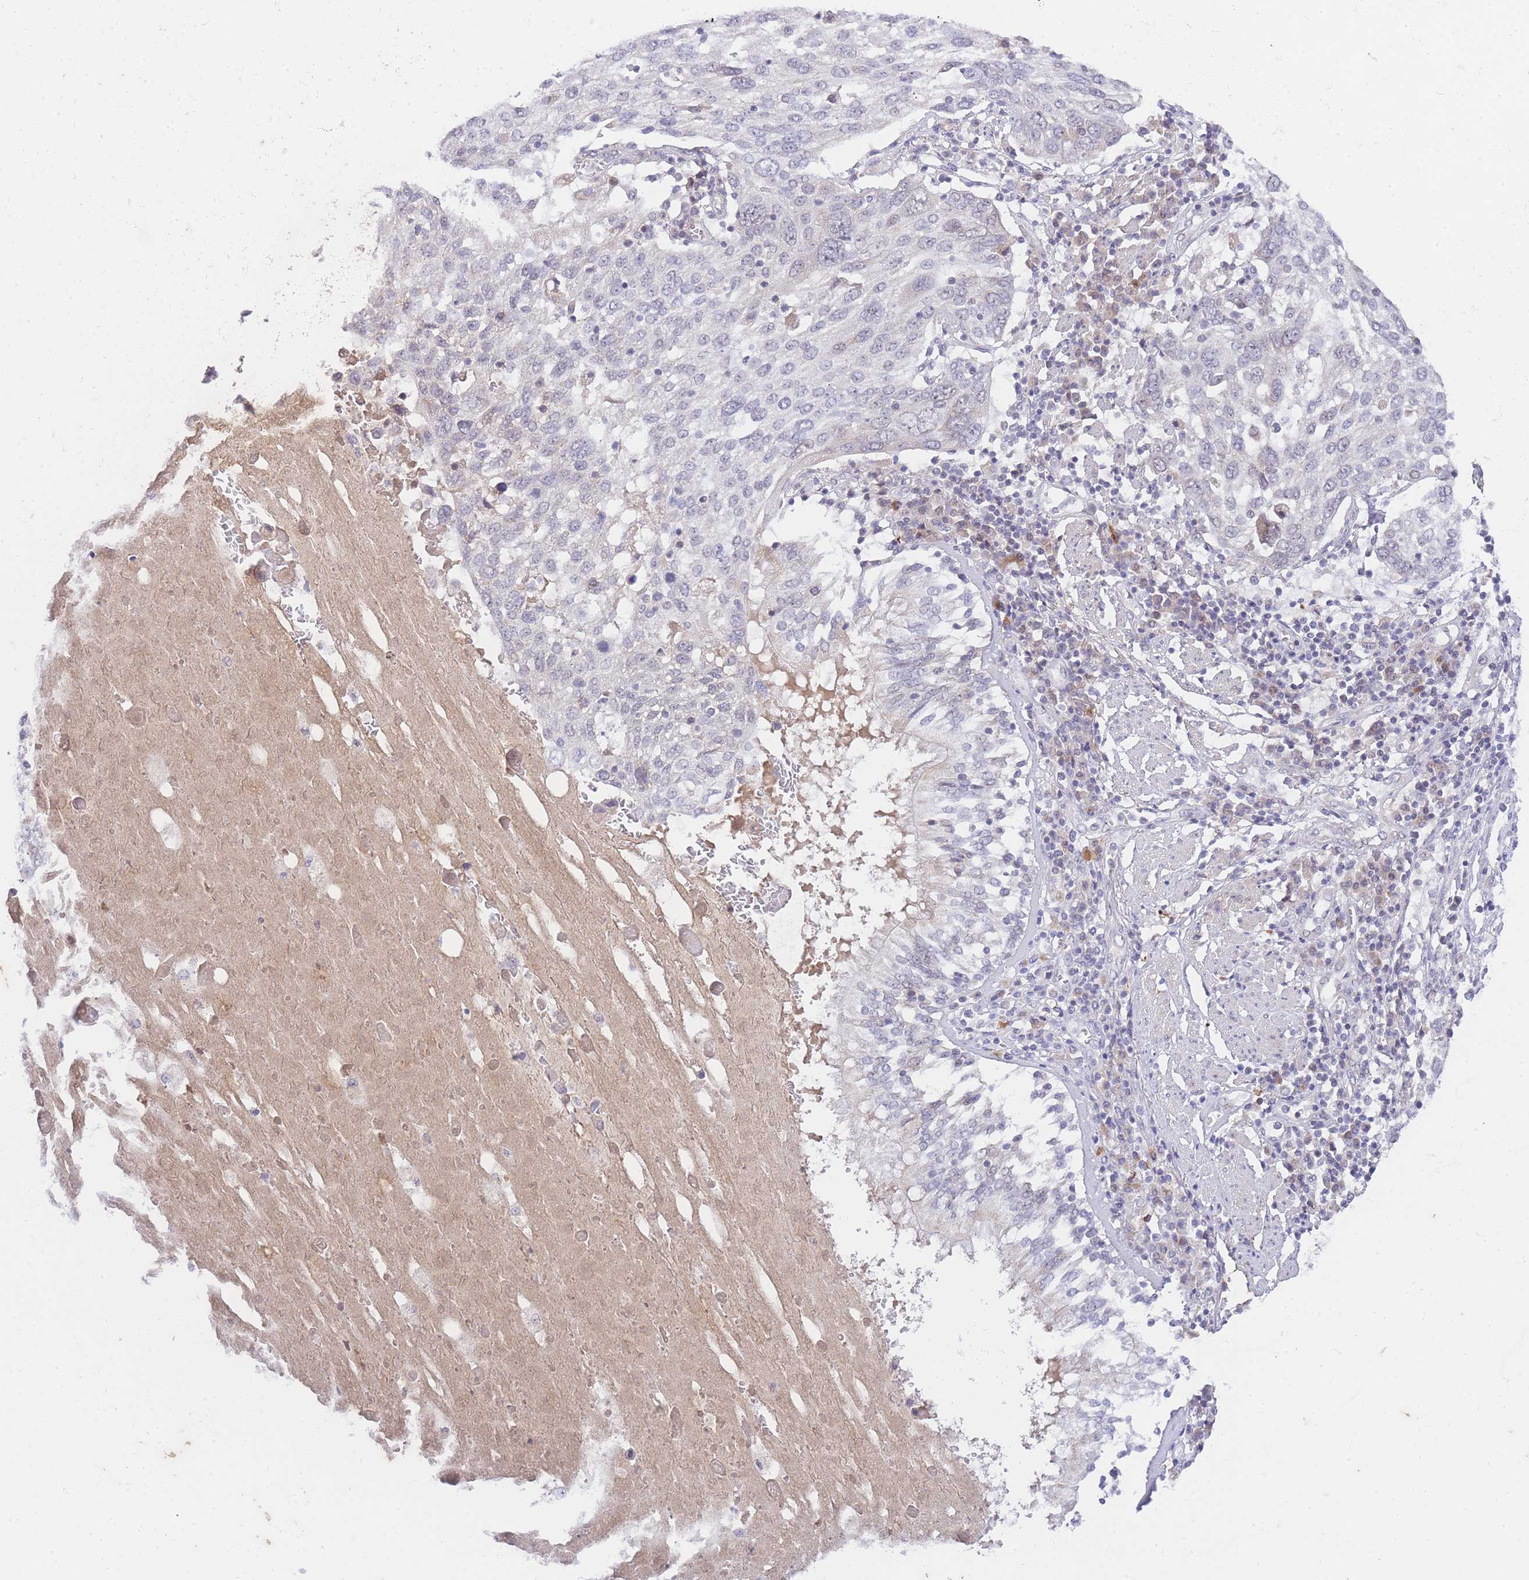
{"staining": {"intensity": "negative", "quantity": "none", "location": "none"}, "tissue": "lung cancer", "cell_type": "Tumor cells", "image_type": "cancer", "snomed": [{"axis": "morphology", "description": "Squamous cell carcinoma, NOS"}, {"axis": "topography", "description": "Lung"}], "caption": "Immunohistochemical staining of lung cancer (squamous cell carcinoma) shows no significant positivity in tumor cells.", "gene": "SLC25A33", "patient": {"sex": "male", "age": 65}}